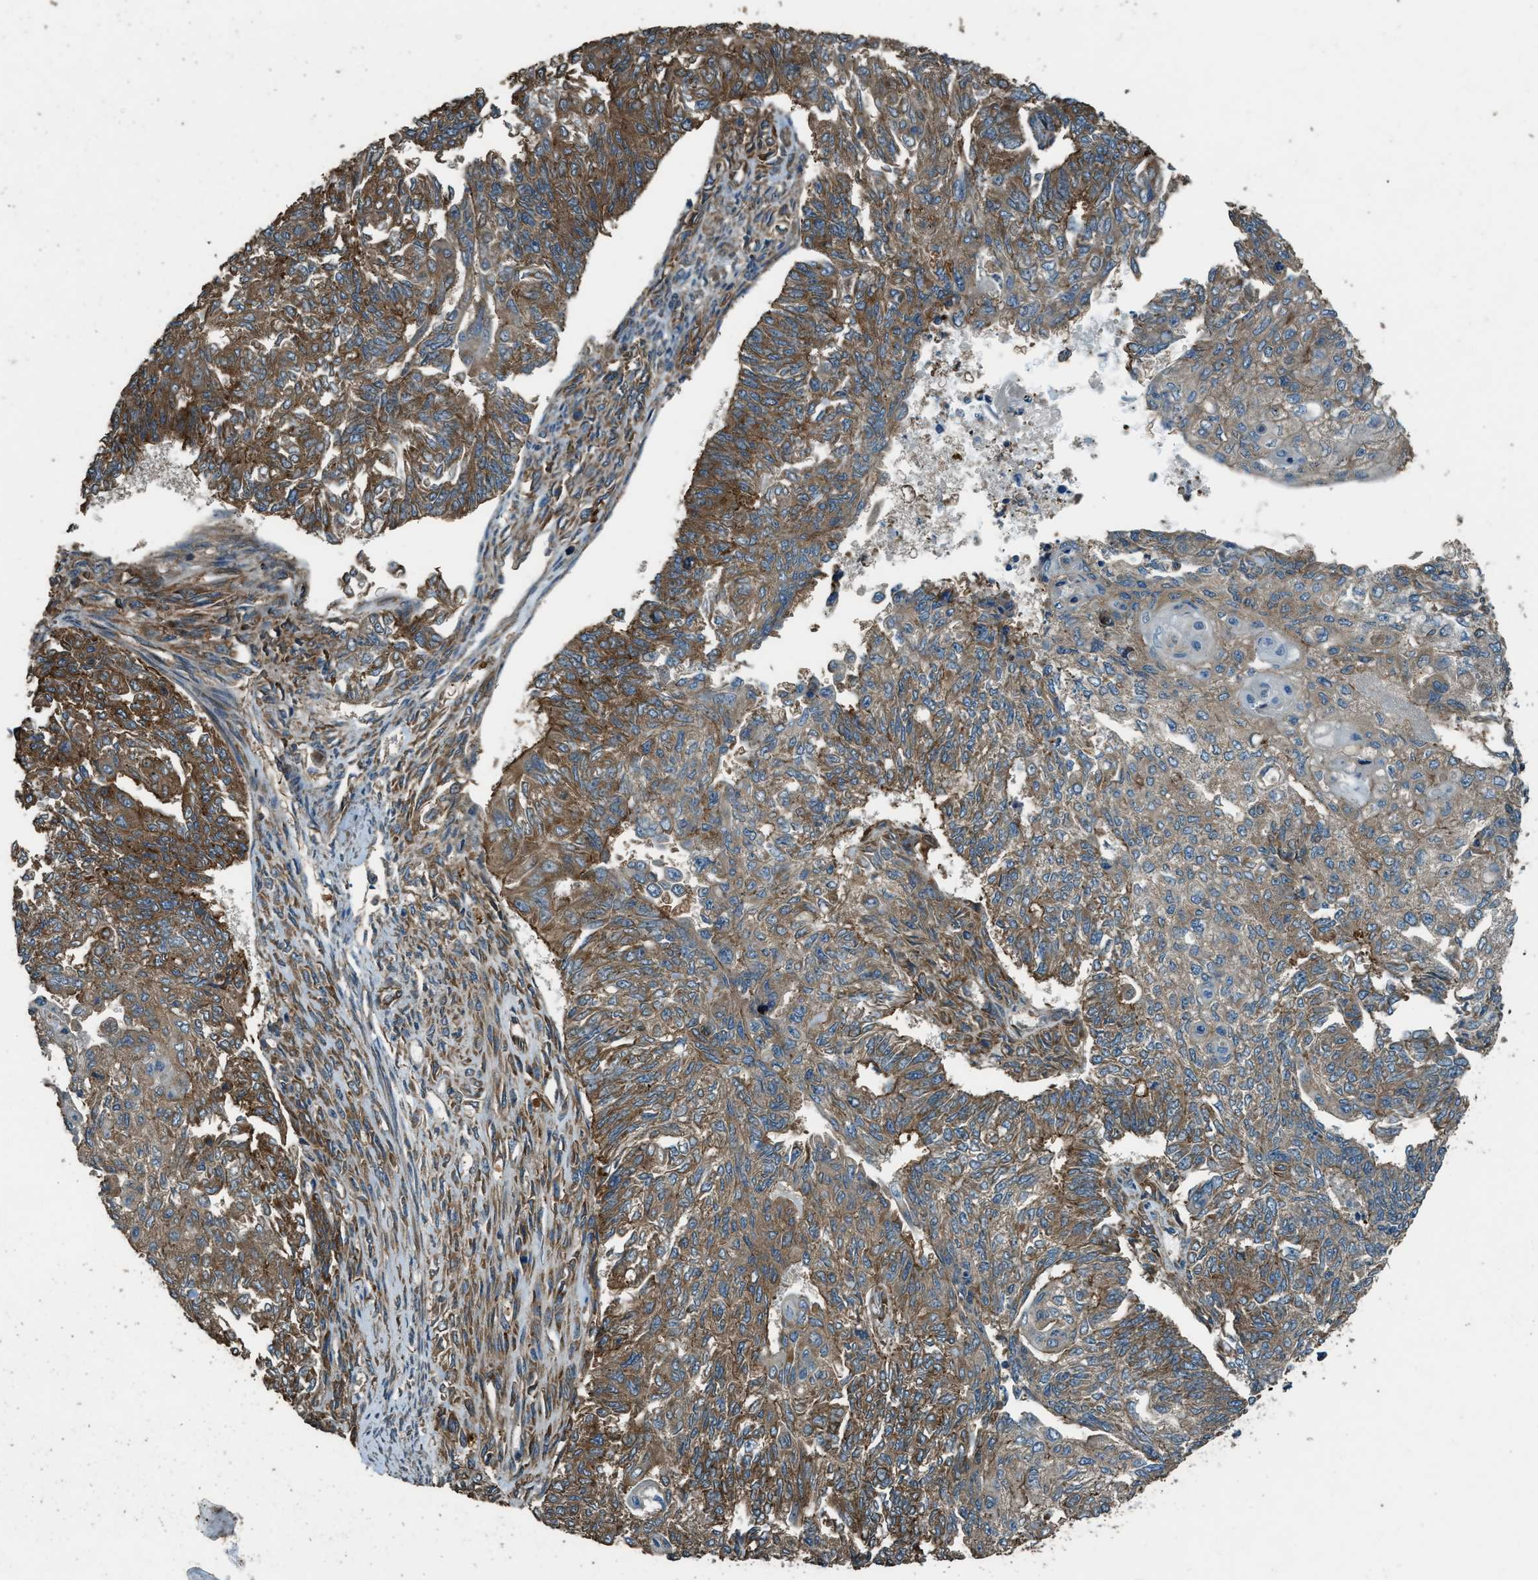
{"staining": {"intensity": "moderate", "quantity": ">75%", "location": "cytoplasmic/membranous"}, "tissue": "endometrial cancer", "cell_type": "Tumor cells", "image_type": "cancer", "snomed": [{"axis": "morphology", "description": "Adenocarcinoma, NOS"}, {"axis": "topography", "description": "Endometrium"}], "caption": "Endometrial adenocarcinoma was stained to show a protein in brown. There is medium levels of moderate cytoplasmic/membranous expression in about >75% of tumor cells.", "gene": "MARS1", "patient": {"sex": "female", "age": 32}}